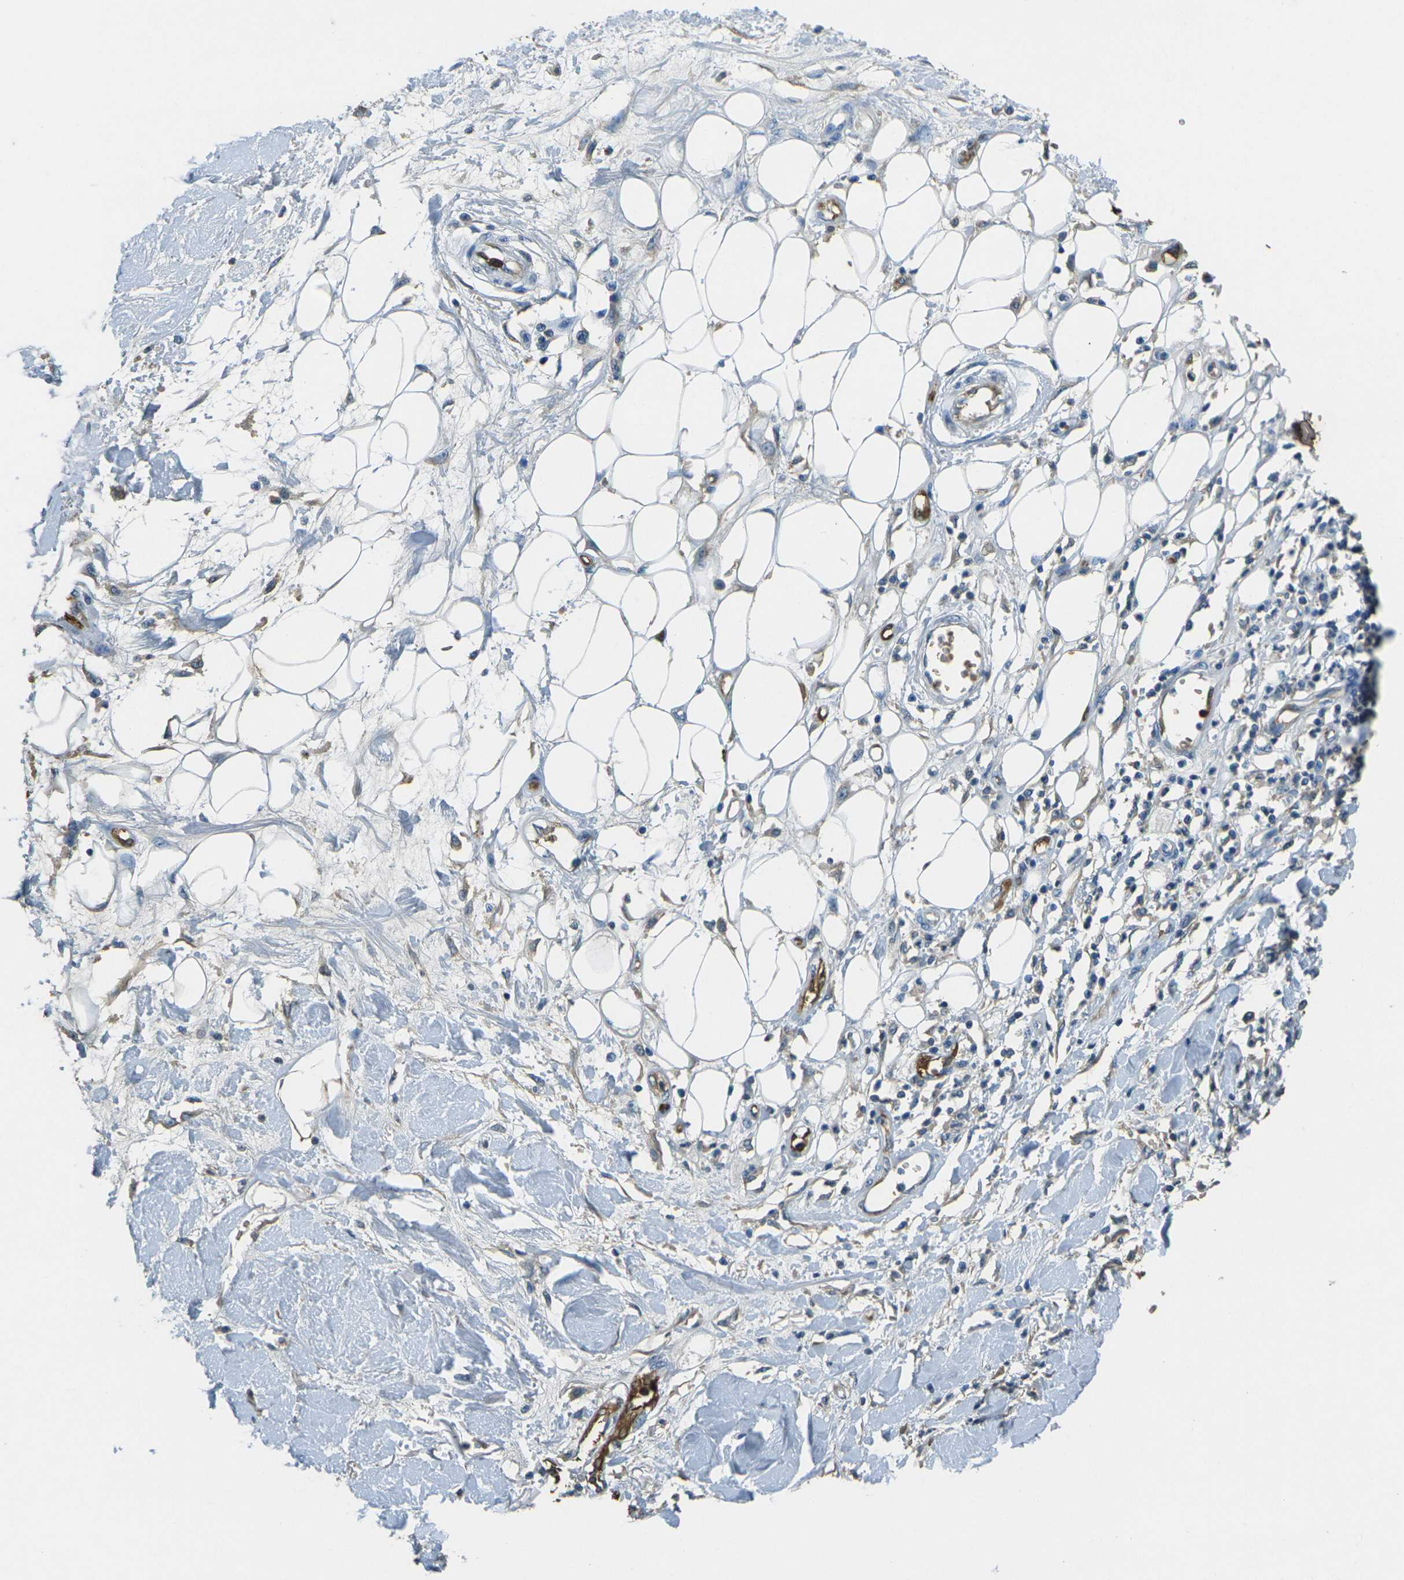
{"staining": {"intensity": "negative", "quantity": "none", "location": "none"}, "tissue": "adipose tissue", "cell_type": "Adipocytes", "image_type": "normal", "snomed": [{"axis": "morphology", "description": "Normal tissue, NOS"}, {"axis": "morphology", "description": "Squamous cell carcinoma, NOS"}, {"axis": "topography", "description": "Skin"}, {"axis": "topography", "description": "Peripheral nerve tissue"}], "caption": "There is no significant expression in adipocytes of adipose tissue. (DAB (3,3'-diaminobenzidine) immunohistochemistry (IHC) visualized using brightfield microscopy, high magnification).", "gene": "HBB", "patient": {"sex": "male", "age": 83}}